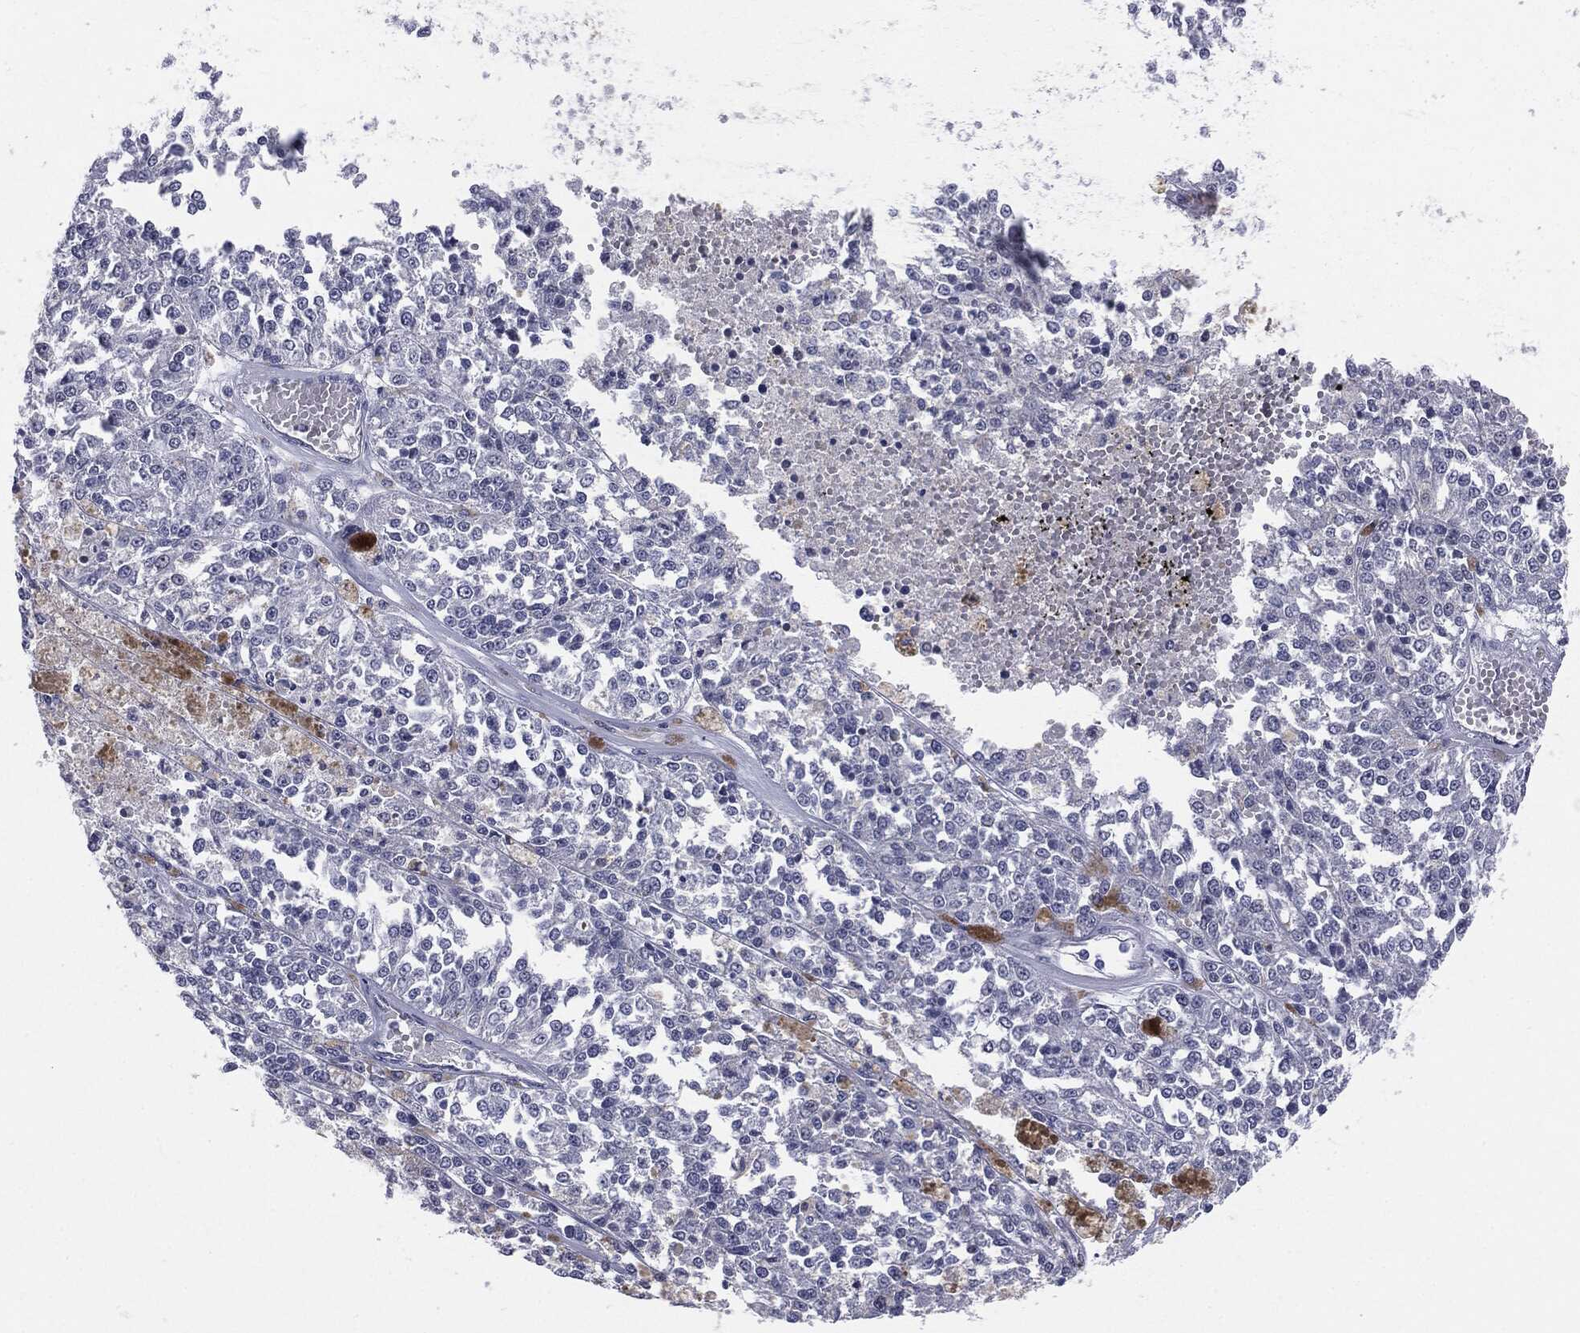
{"staining": {"intensity": "negative", "quantity": "none", "location": "none"}, "tissue": "melanoma", "cell_type": "Tumor cells", "image_type": "cancer", "snomed": [{"axis": "morphology", "description": "Malignant melanoma, Metastatic site"}, {"axis": "topography", "description": "Lymph node"}], "caption": "Immunohistochemical staining of melanoma displays no significant staining in tumor cells. The staining is performed using DAB (3,3'-diaminobenzidine) brown chromogen with nuclei counter-stained in using hematoxylin.", "gene": "SLC5A5", "patient": {"sex": "female", "age": 64}}